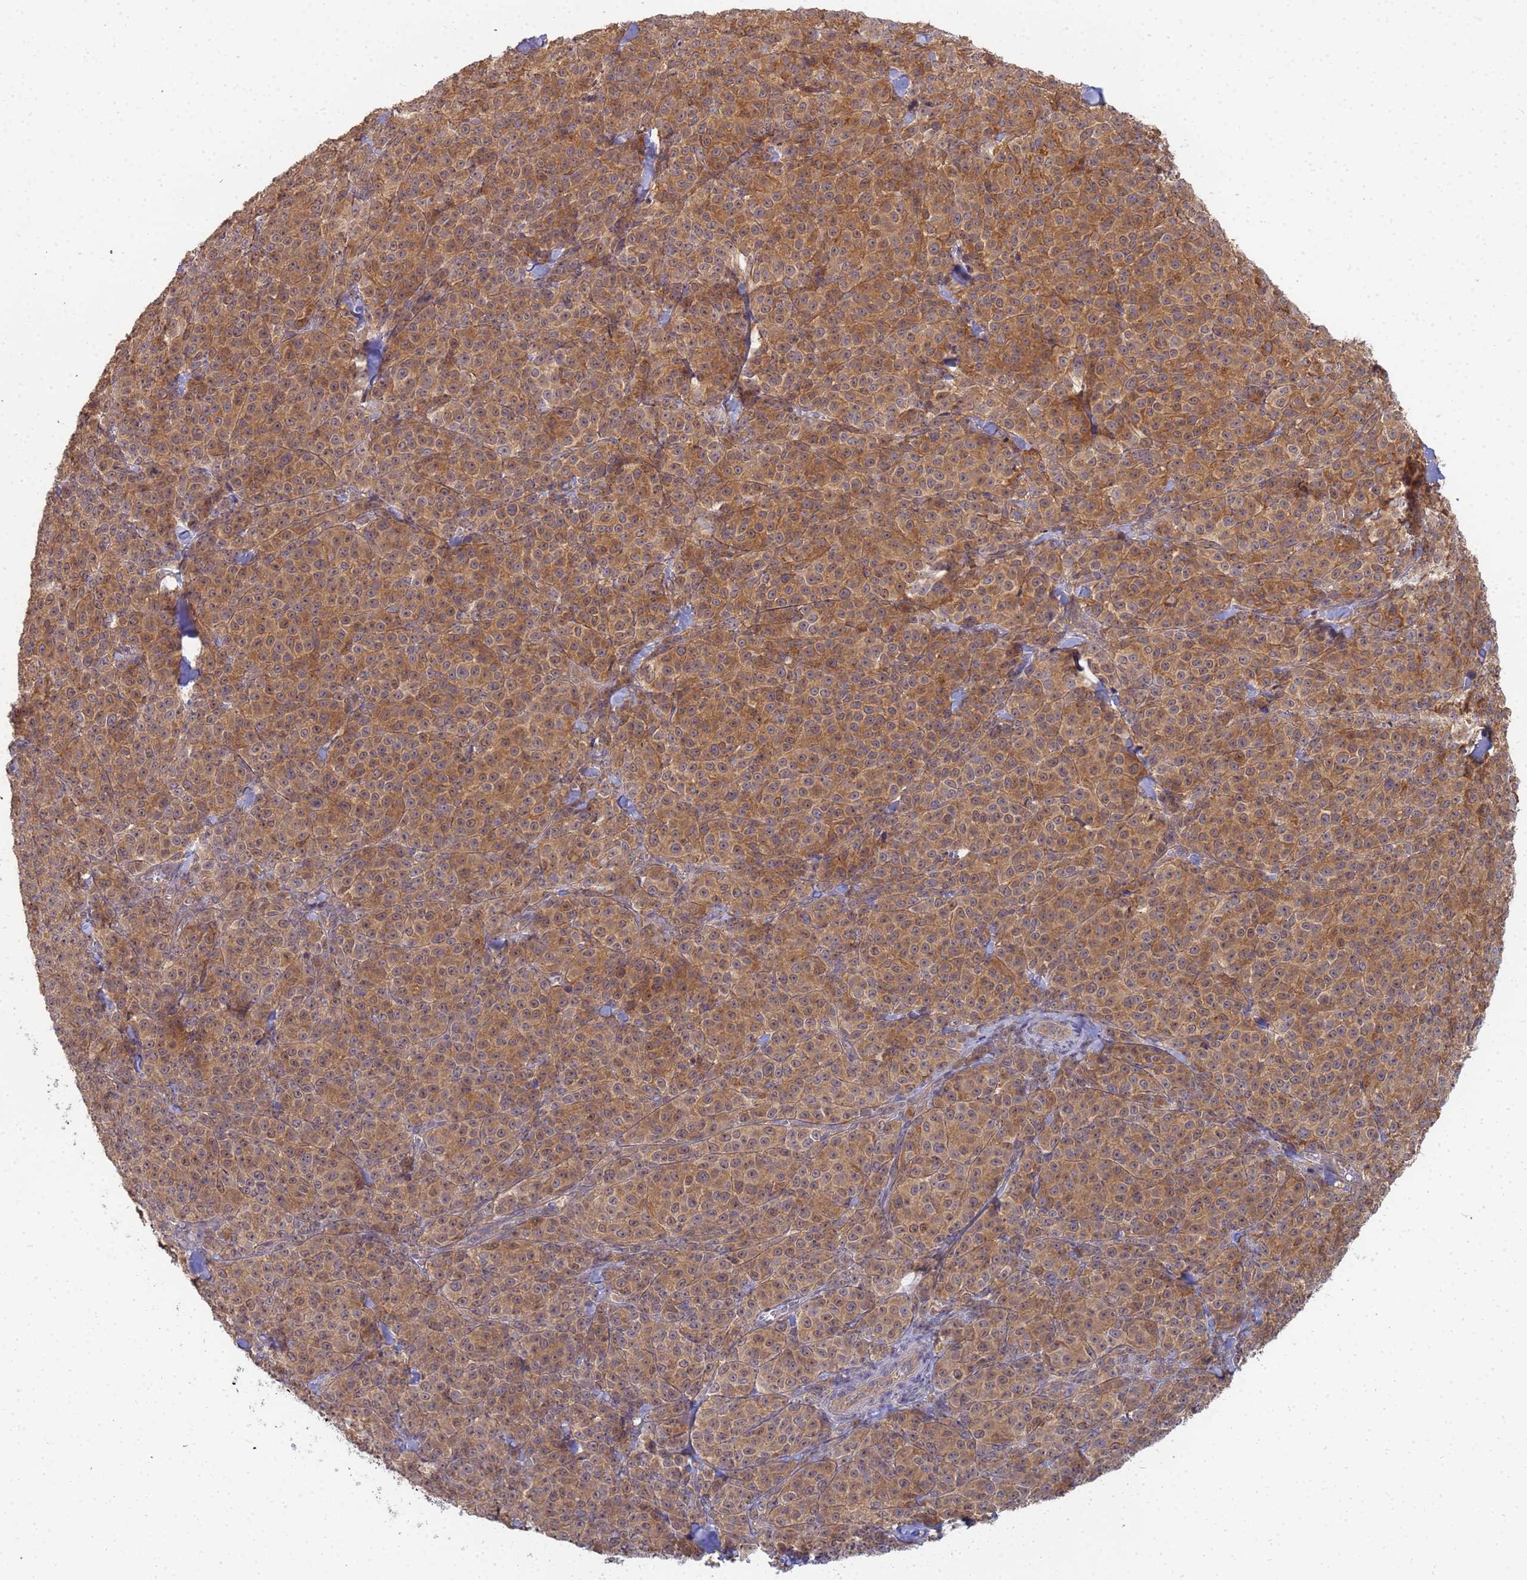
{"staining": {"intensity": "moderate", "quantity": ">75%", "location": "cytoplasmic/membranous"}, "tissue": "melanoma", "cell_type": "Tumor cells", "image_type": "cancer", "snomed": [{"axis": "morphology", "description": "Normal tissue, NOS"}, {"axis": "morphology", "description": "Malignant melanoma, NOS"}, {"axis": "topography", "description": "Skin"}], "caption": "IHC of malignant melanoma reveals medium levels of moderate cytoplasmic/membranous positivity in approximately >75% of tumor cells.", "gene": "SHARPIN", "patient": {"sex": "female", "age": 34}}